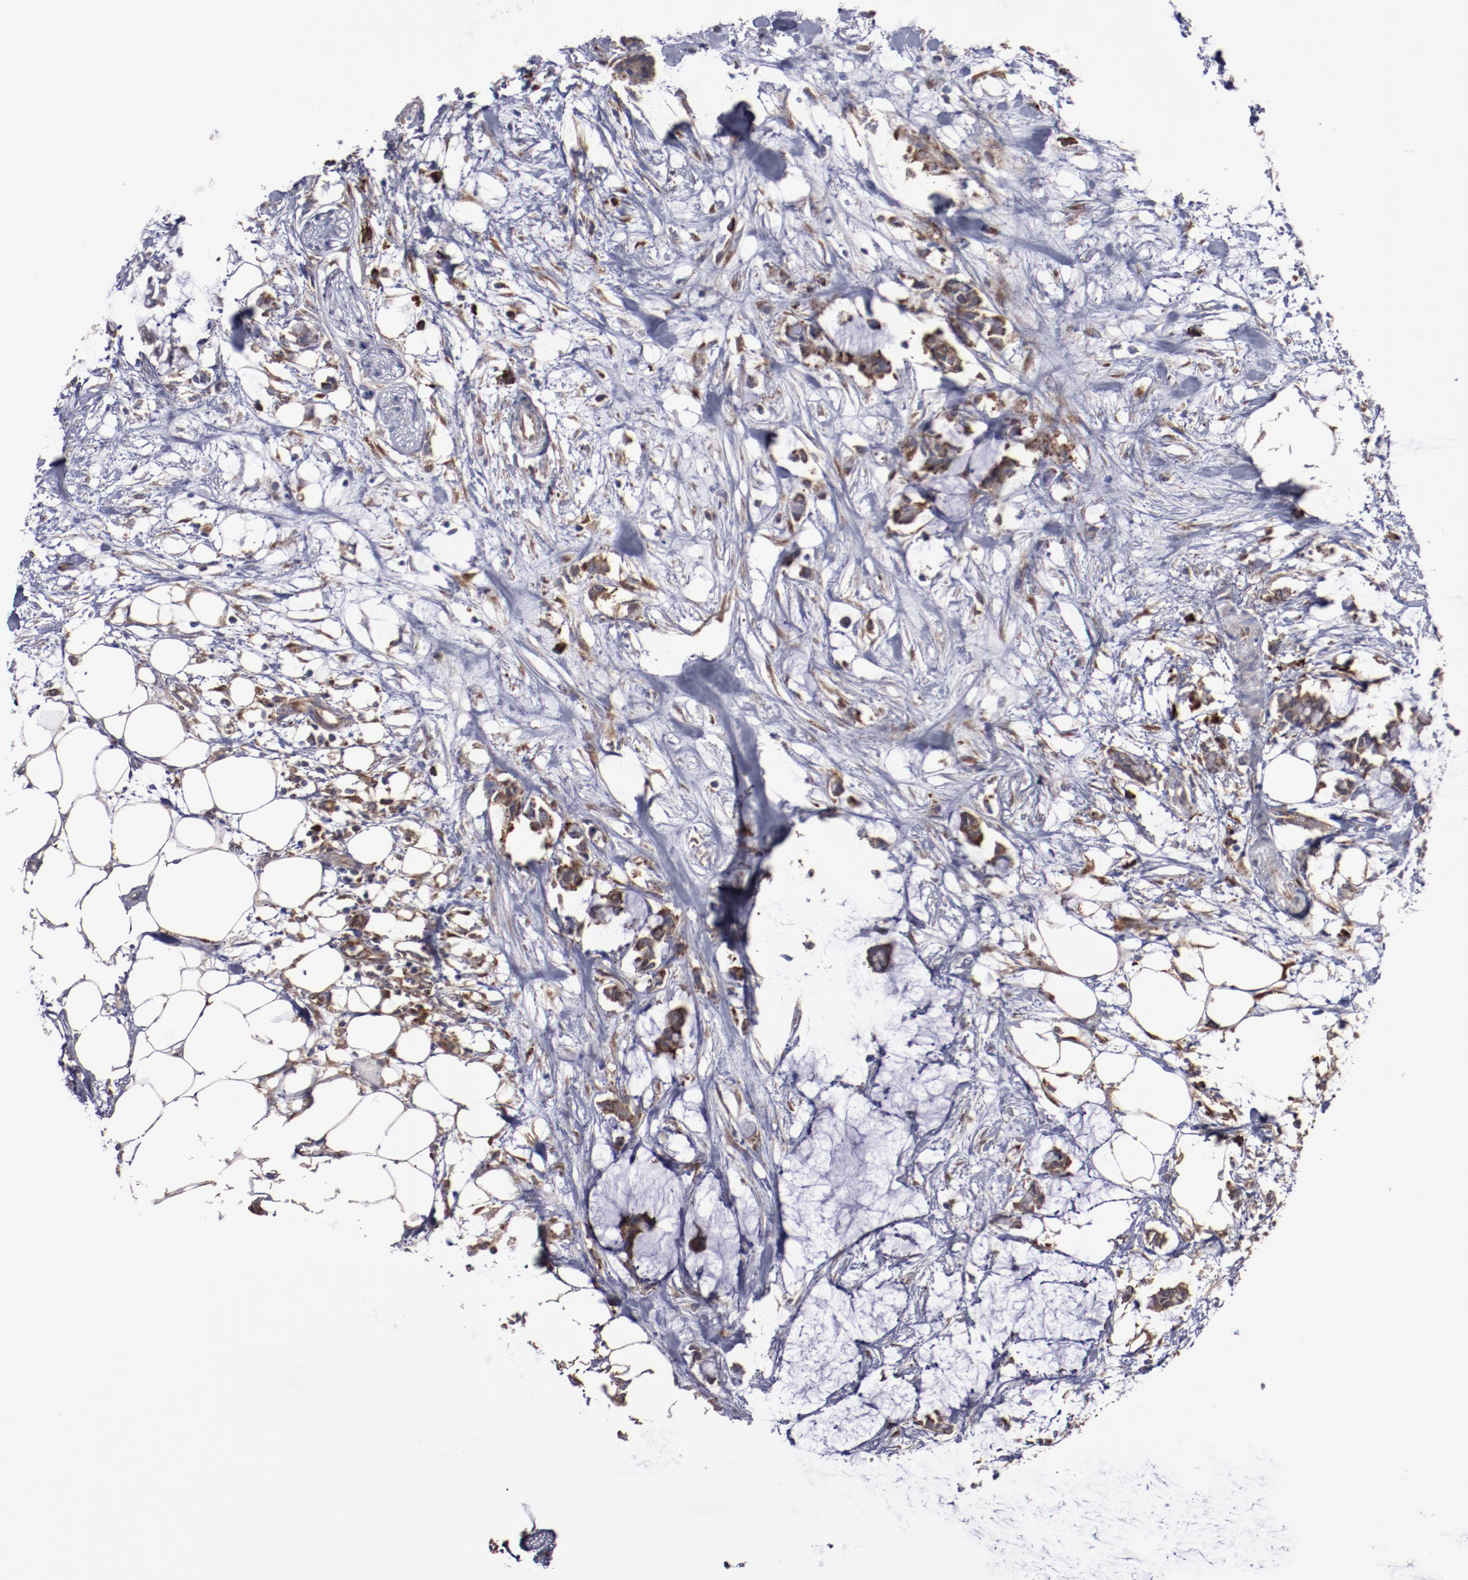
{"staining": {"intensity": "strong", "quantity": ">75%", "location": "cytoplasmic/membranous"}, "tissue": "colorectal cancer", "cell_type": "Tumor cells", "image_type": "cancer", "snomed": [{"axis": "morphology", "description": "Normal tissue, NOS"}, {"axis": "morphology", "description": "Adenocarcinoma, NOS"}, {"axis": "topography", "description": "Colon"}, {"axis": "topography", "description": "Peripheral nerve tissue"}], "caption": "This image demonstrates IHC staining of adenocarcinoma (colorectal), with high strong cytoplasmic/membranous expression in about >75% of tumor cells.", "gene": "RPS4Y1", "patient": {"sex": "male", "age": 14}}